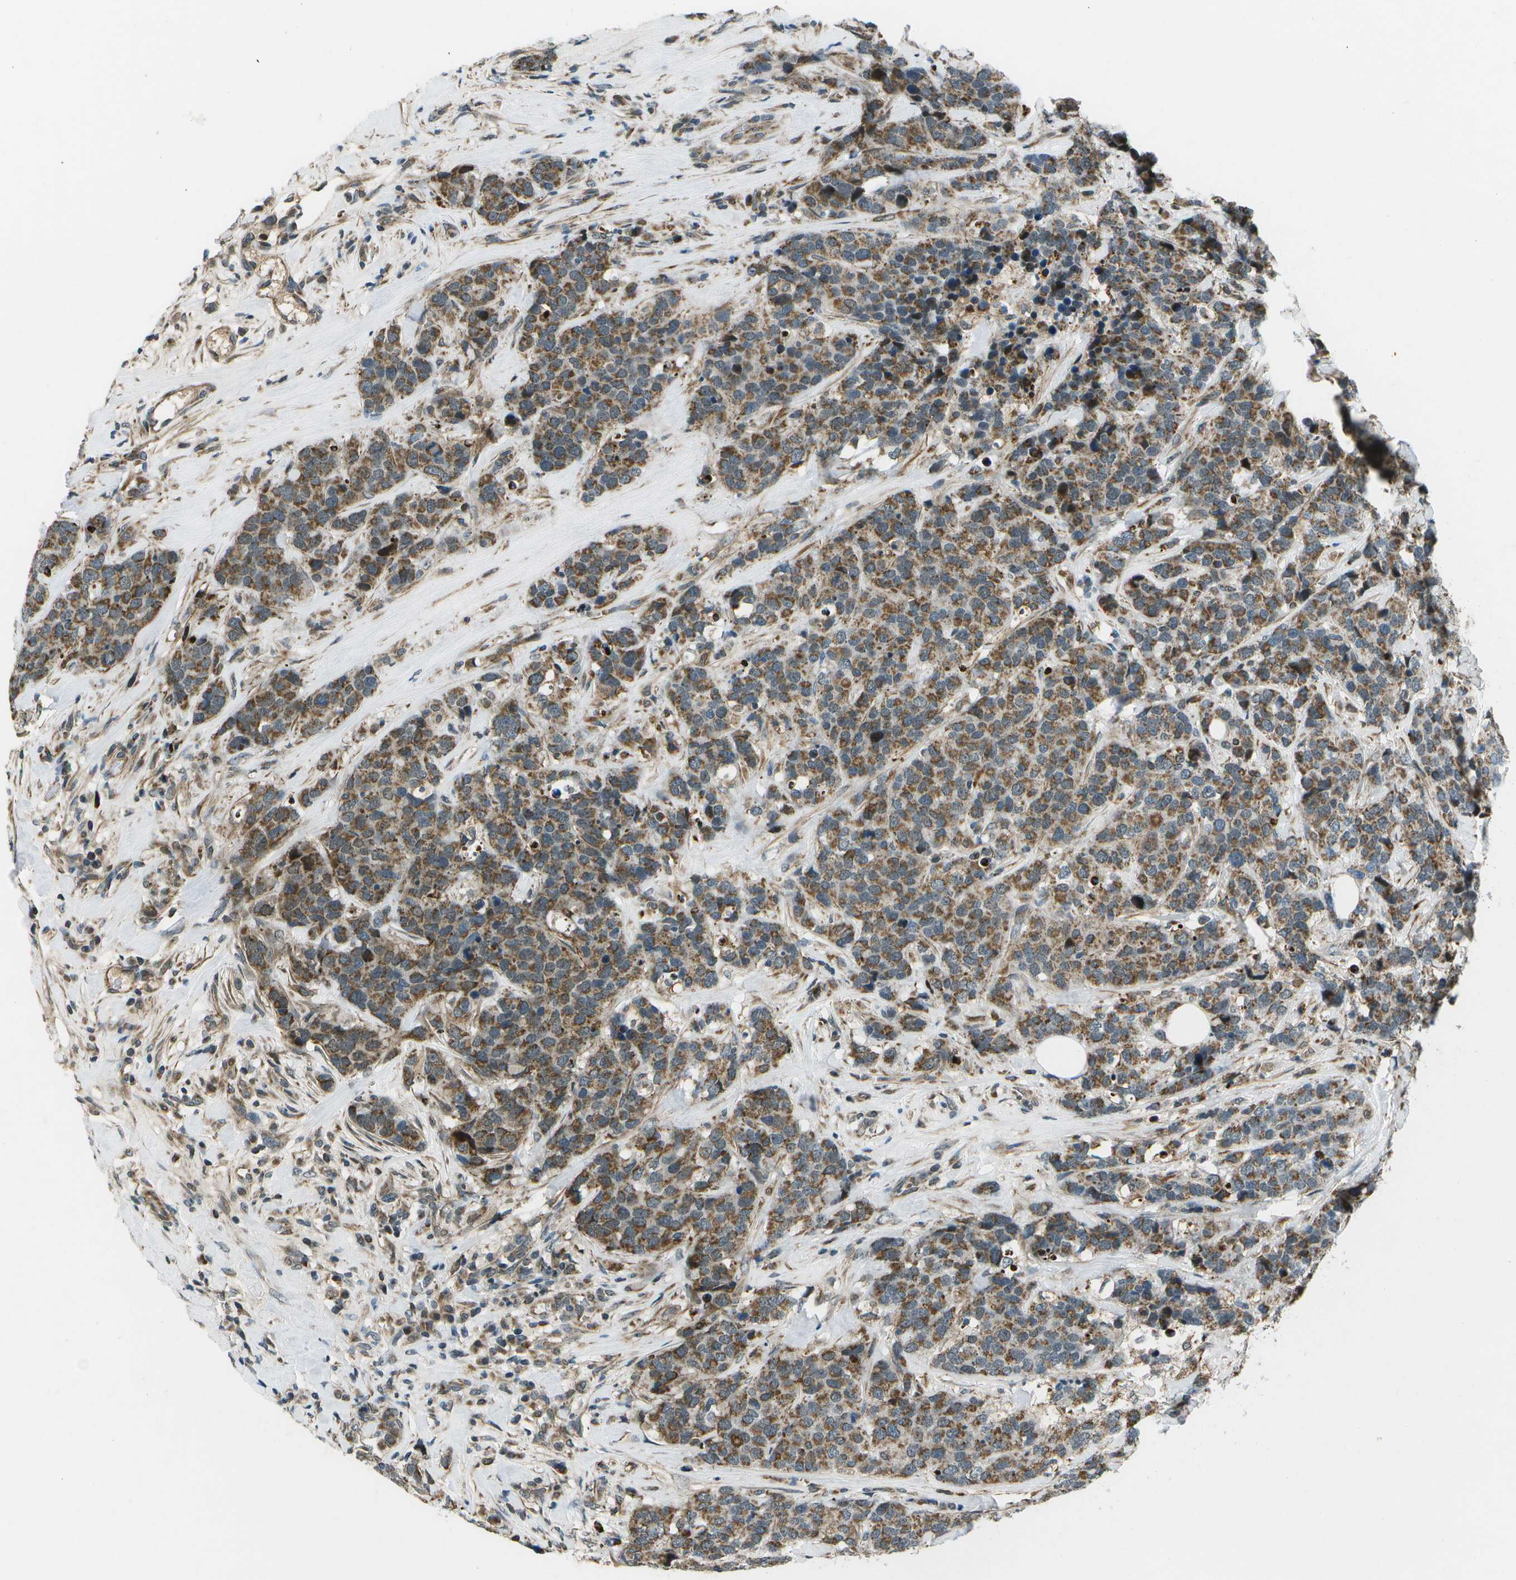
{"staining": {"intensity": "moderate", "quantity": ">75%", "location": "cytoplasmic/membranous"}, "tissue": "breast cancer", "cell_type": "Tumor cells", "image_type": "cancer", "snomed": [{"axis": "morphology", "description": "Lobular carcinoma"}, {"axis": "topography", "description": "Breast"}], "caption": "Moderate cytoplasmic/membranous expression for a protein is seen in about >75% of tumor cells of lobular carcinoma (breast) using IHC.", "gene": "EIF2AK1", "patient": {"sex": "female", "age": 59}}